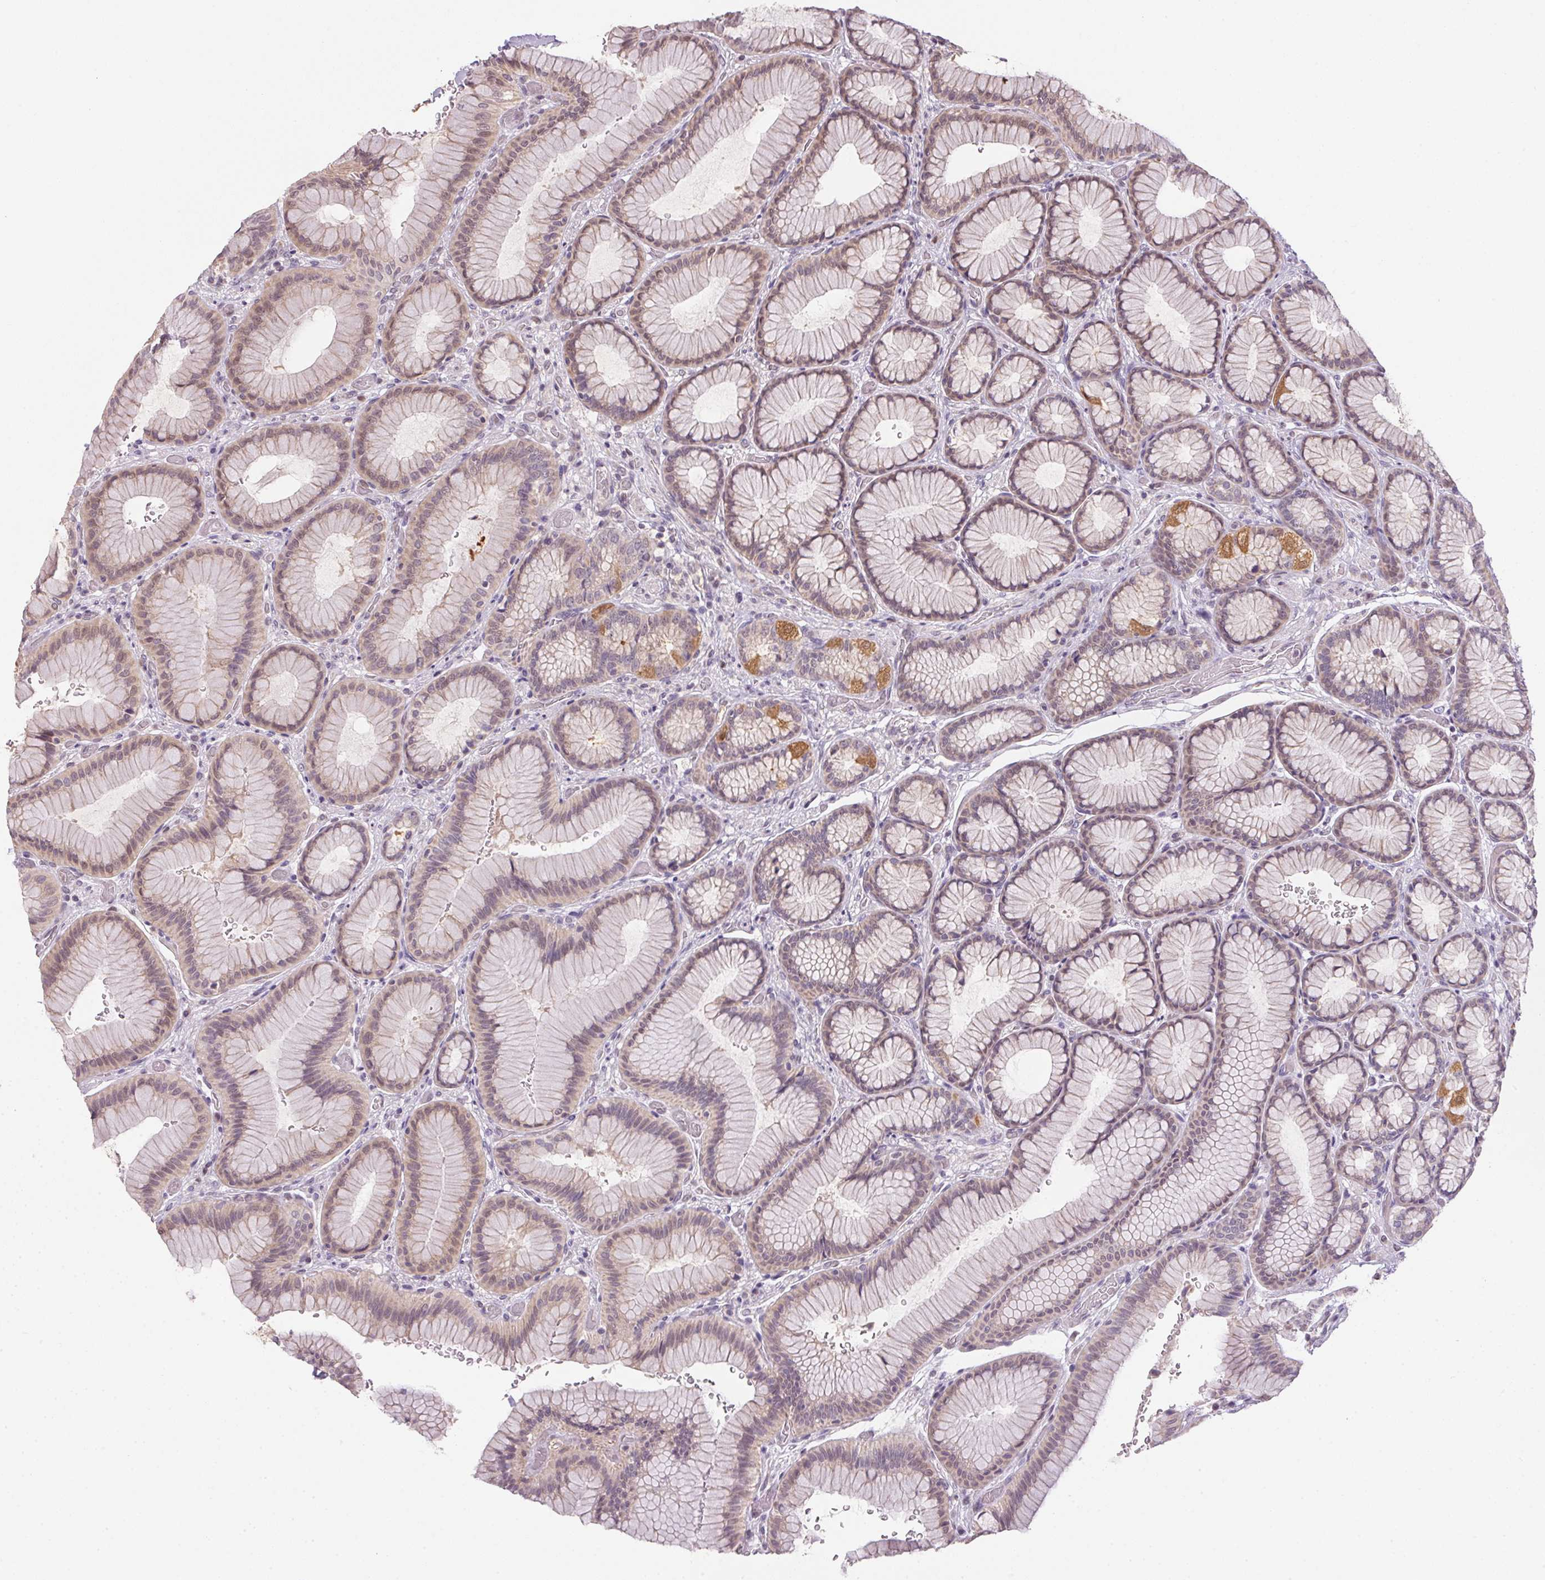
{"staining": {"intensity": "moderate", "quantity": "<25%", "location": "cytoplasmic/membranous"}, "tissue": "stomach", "cell_type": "Glandular cells", "image_type": "normal", "snomed": [{"axis": "morphology", "description": "Normal tissue, NOS"}, {"axis": "morphology", "description": "Adenocarcinoma, NOS"}, {"axis": "morphology", "description": "Adenocarcinoma, High grade"}, {"axis": "topography", "description": "Stomach, upper"}, {"axis": "topography", "description": "Stomach"}], "caption": "Immunohistochemical staining of unremarkable stomach exhibits moderate cytoplasmic/membranous protein expression in about <25% of glandular cells.", "gene": "SC5D", "patient": {"sex": "female", "age": 65}}